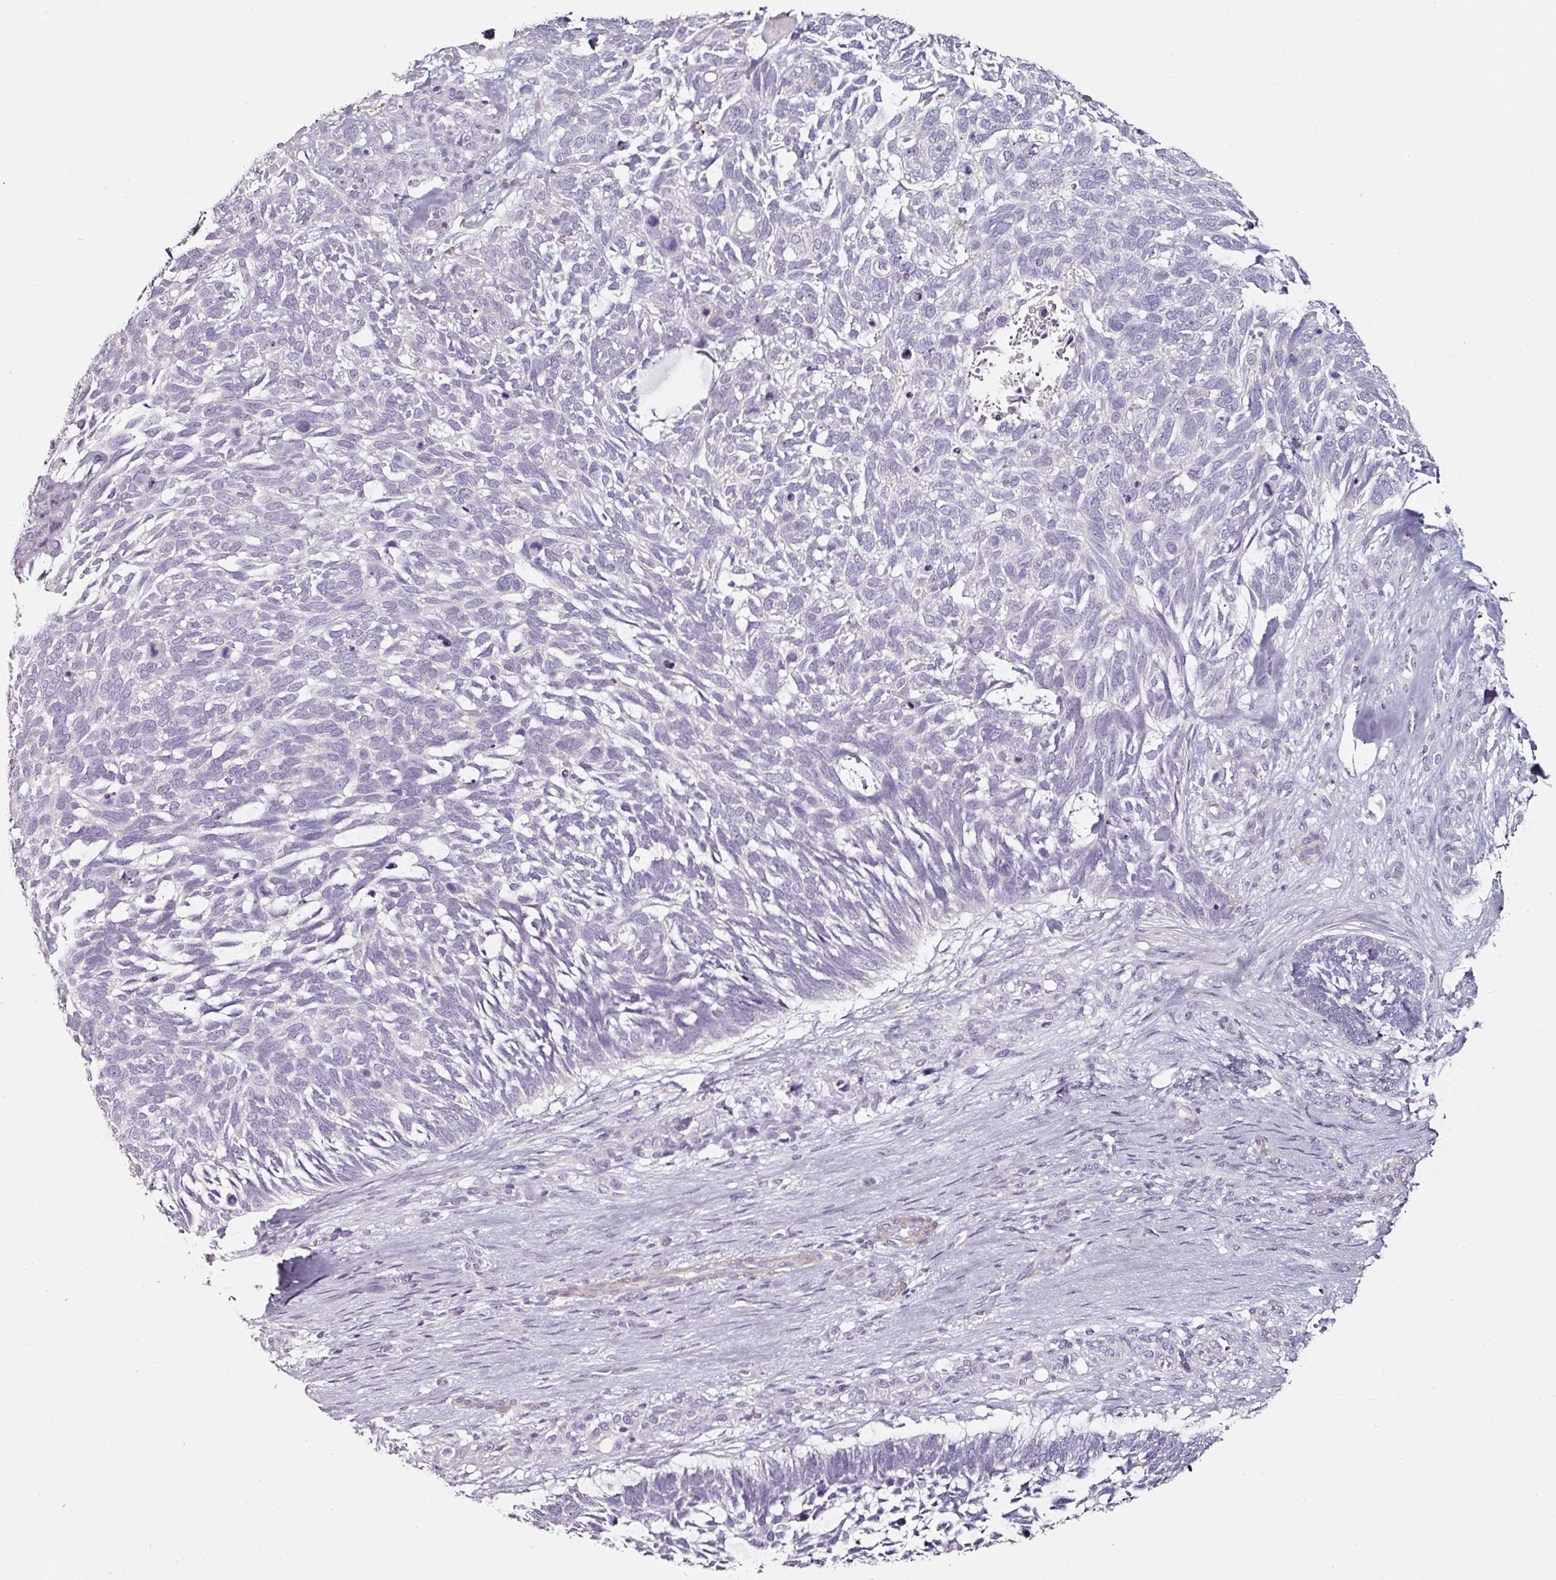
{"staining": {"intensity": "negative", "quantity": "none", "location": "none"}, "tissue": "skin cancer", "cell_type": "Tumor cells", "image_type": "cancer", "snomed": [{"axis": "morphology", "description": "Basal cell carcinoma"}, {"axis": "topography", "description": "Skin"}], "caption": "This is a photomicrograph of IHC staining of skin basal cell carcinoma, which shows no staining in tumor cells.", "gene": "CAP2", "patient": {"sex": "male", "age": 88}}